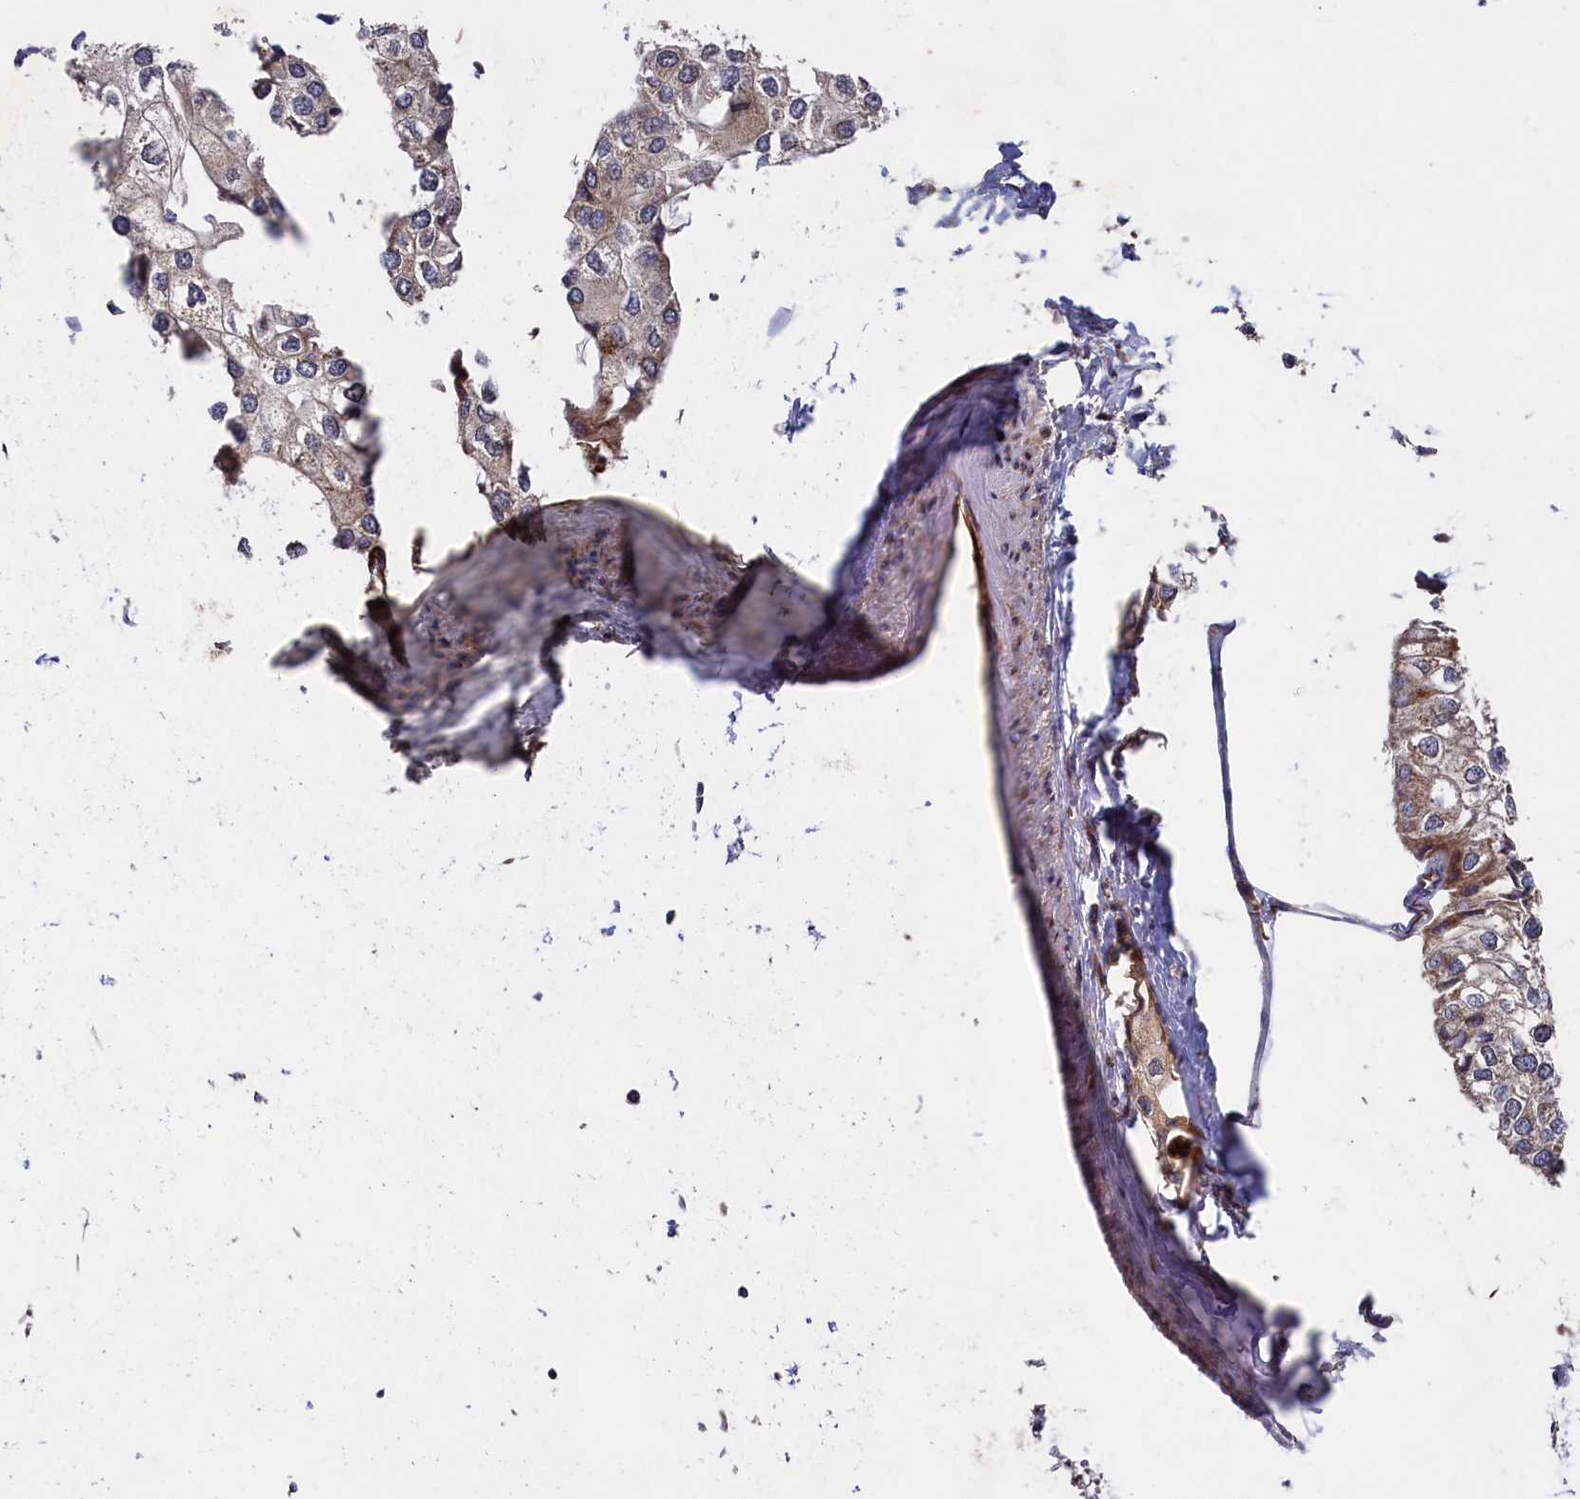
{"staining": {"intensity": "moderate", "quantity": ">75%", "location": "cytoplasmic/membranous"}, "tissue": "urothelial cancer", "cell_type": "Tumor cells", "image_type": "cancer", "snomed": [{"axis": "morphology", "description": "Urothelial carcinoma, High grade"}, {"axis": "topography", "description": "Urinary bladder"}], "caption": "Tumor cells demonstrate moderate cytoplasmic/membranous positivity in approximately >75% of cells in urothelial cancer.", "gene": "SUPV3L1", "patient": {"sex": "male", "age": 64}}